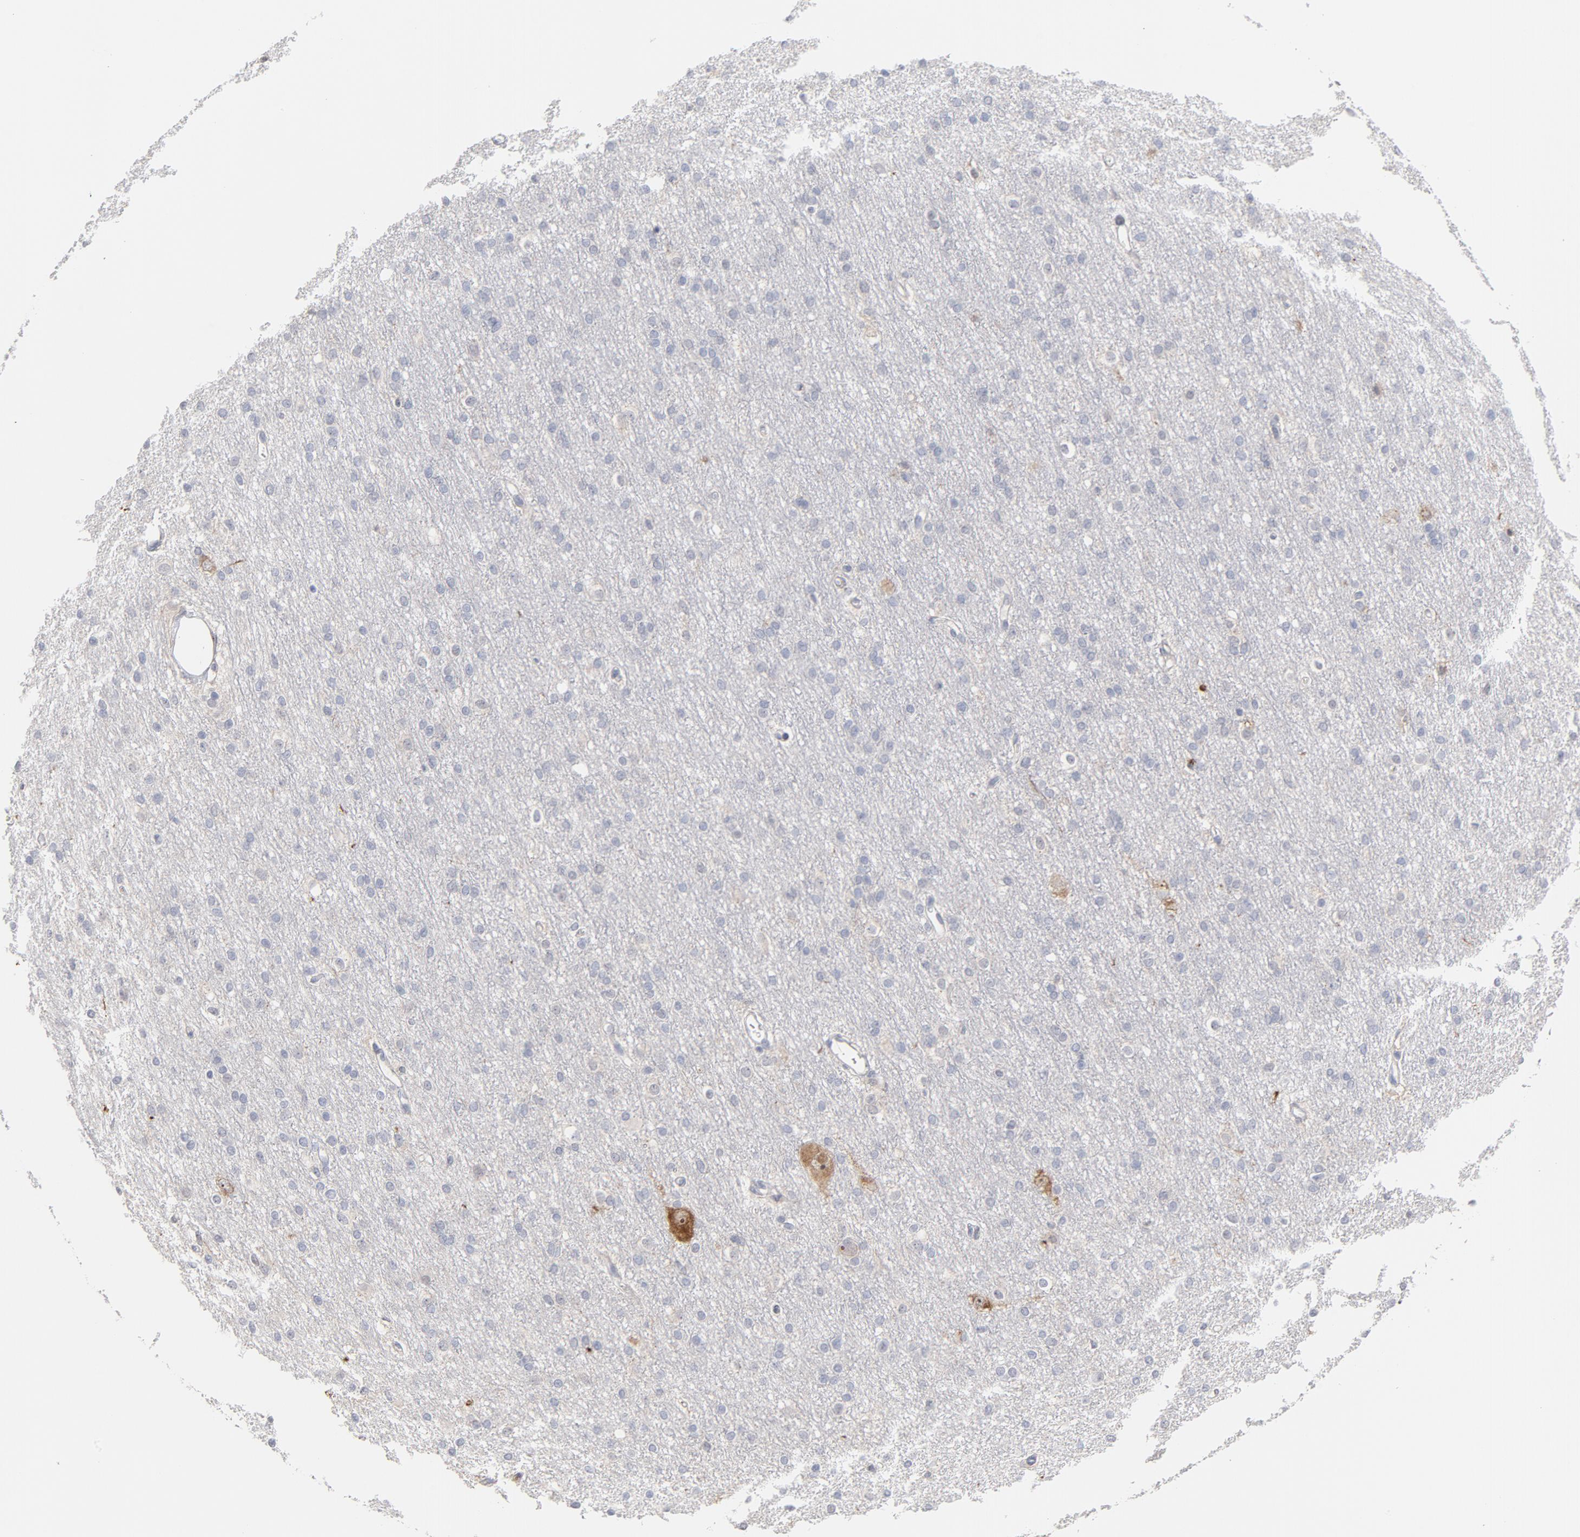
{"staining": {"intensity": "negative", "quantity": "none", "location": "none"}, "tissue": "cerebral cortex", "cell_type": "Endothelial cells", "image_type": "normal", "snomed": [{"axis": "morphology", "description": "Normal tissue, NOS"}, {"axis": "morphology", "description": "Inflammation, NOS"}, {"axis": "topography", "description": "Cerebral cortex"}], "caption": "Immunohistochemistry micrograph of unremarkable cerebral cortex: cerebral cortex stained with DAB (3,3'-diaminobenzidine) exhibits no significant protein expression in endothelial cells.", "gene": "PNMA1", "patient": {"sex": "male", "age": 6}}